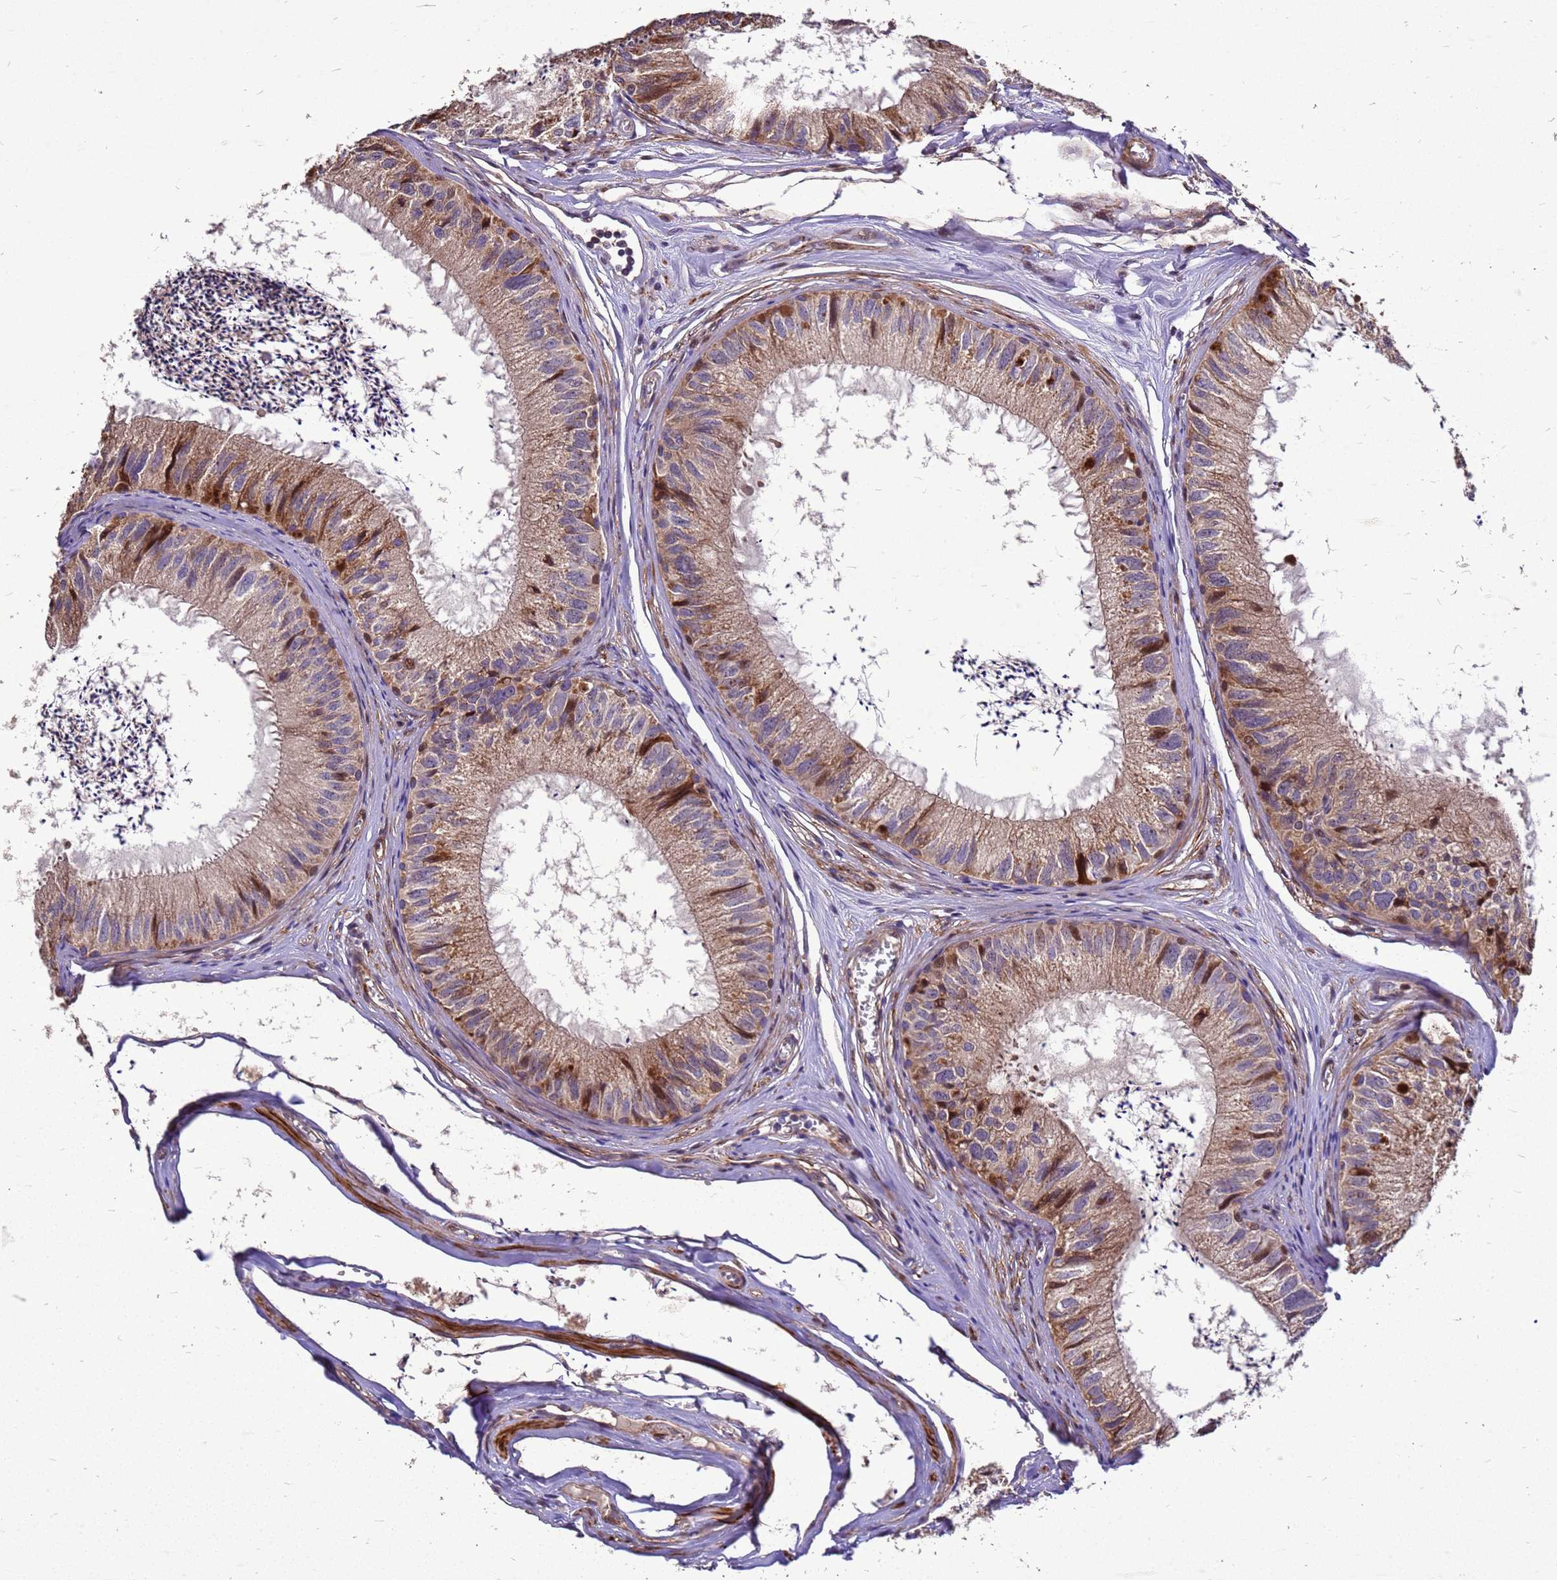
{"staining": {"intensity": "moderate", "quantity": "25%-75%", "location": "cytoplasmic/membranous"}, "tissue": "epididymis", "cell_type": "Glandular cells", "image_type": "normal", "snomed": [{"axis": "morphology", "description": "Normal tissue, NOS"}, {"axis": "topography", "description": "Epididymis"}], "caption": "Epididymis was stained to show a protein in brown. There is medium levels of moderate cytoplasmic/membranous positivity in approximately 25%-75% of glandular cells. (DAB (3,3'-diaminobenzidine) IHC, brown staining for protein, blue staining for nuclei).", "gene": "RSPRY1", "patient": {"sex": "male", "age": 79}}